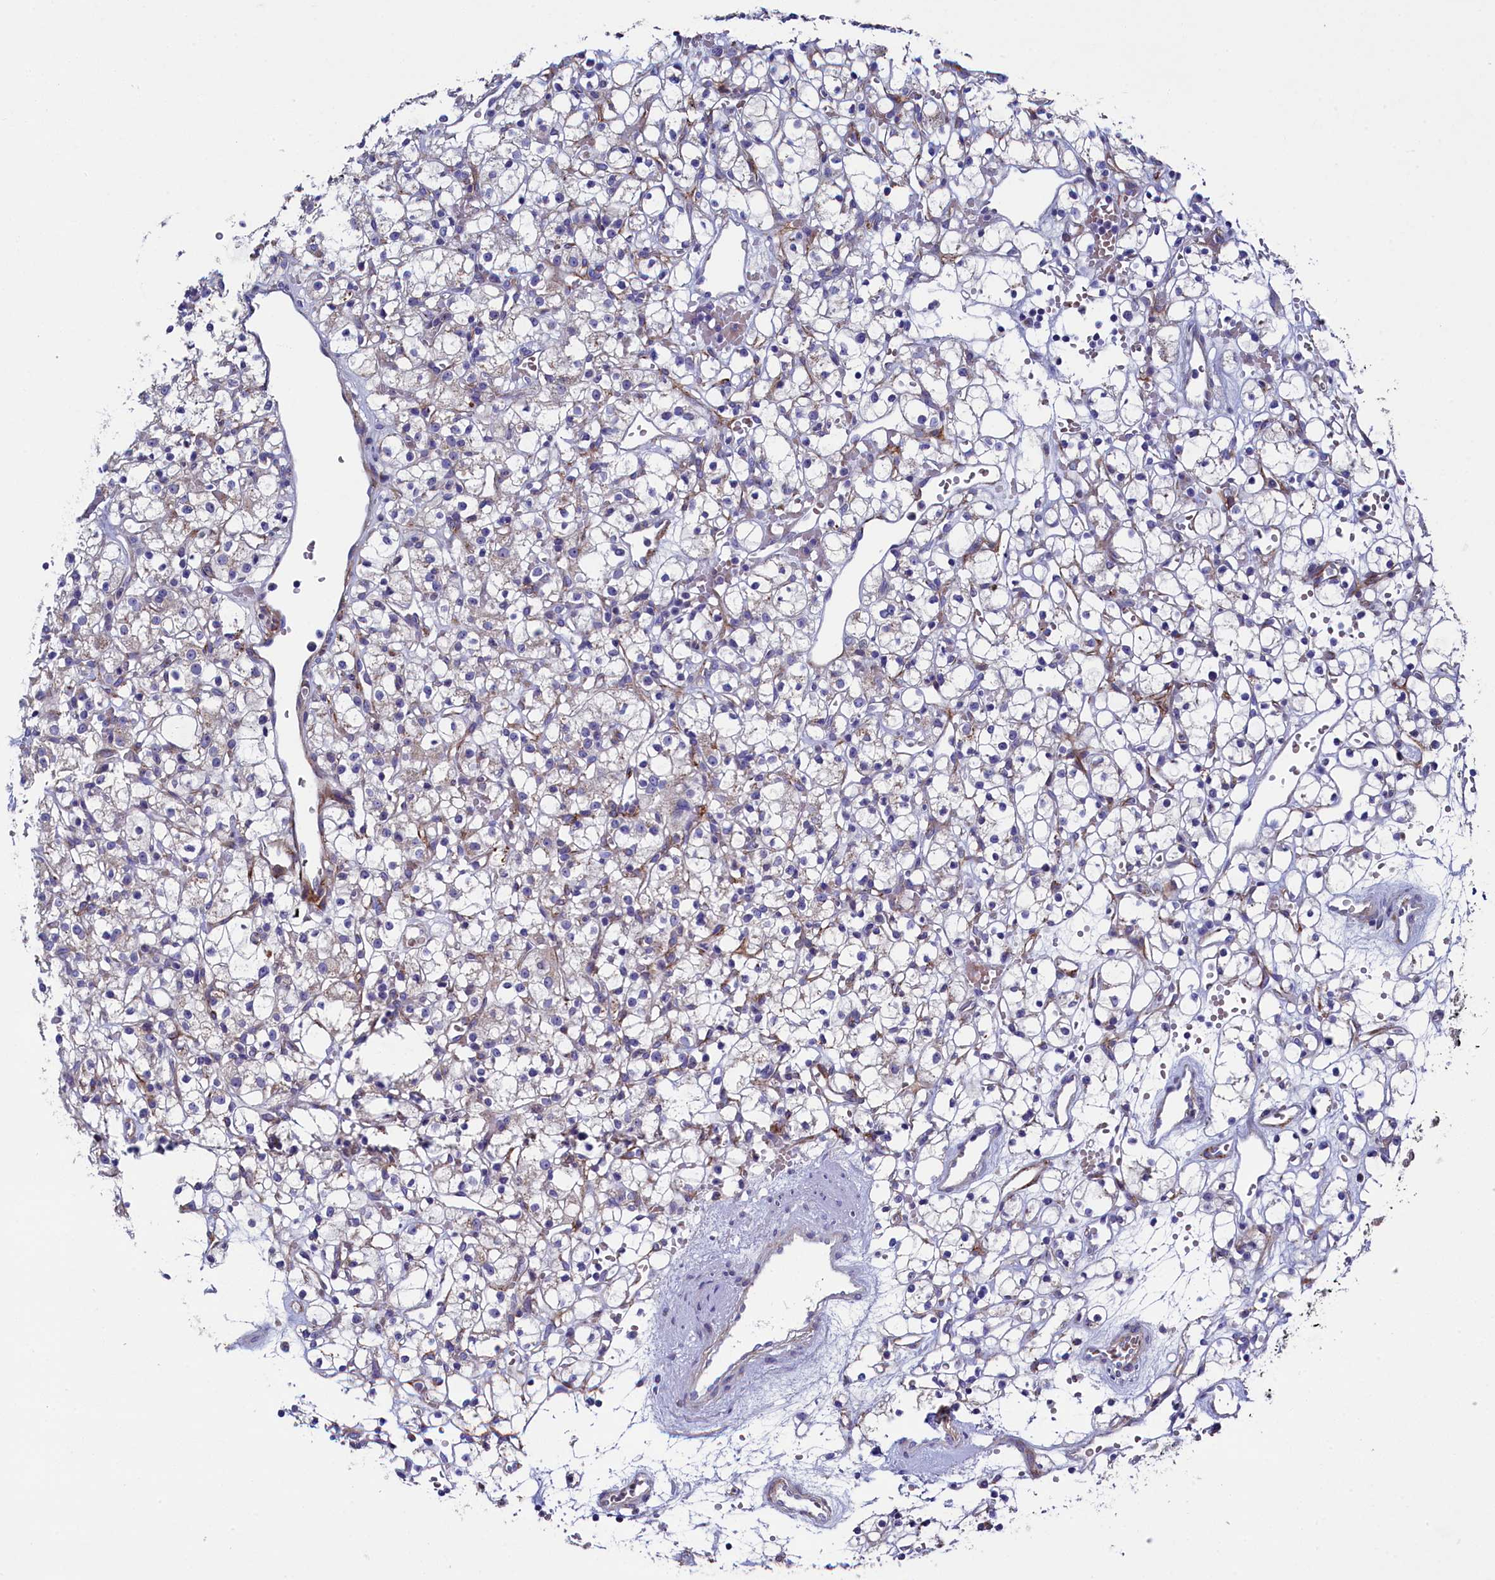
{"staining": {"intensity": "negative", "quantity": "none", "location": "none"}, "tissue": "renal cancer", "cell_type": "Tumor cells", "image_type": "cancer", "snomed": [{"axis": "morphology", "description": "Adenocarcinoma, NOS"}, {"axis": "topography", "description": "Kidney"}], "caption": "This is an IHC histopathology image of renal adenocarcinoma. There is no positivity in tumor cells.", "gene": "GPR108", "patient": {"sex": "female", "age": 59}}